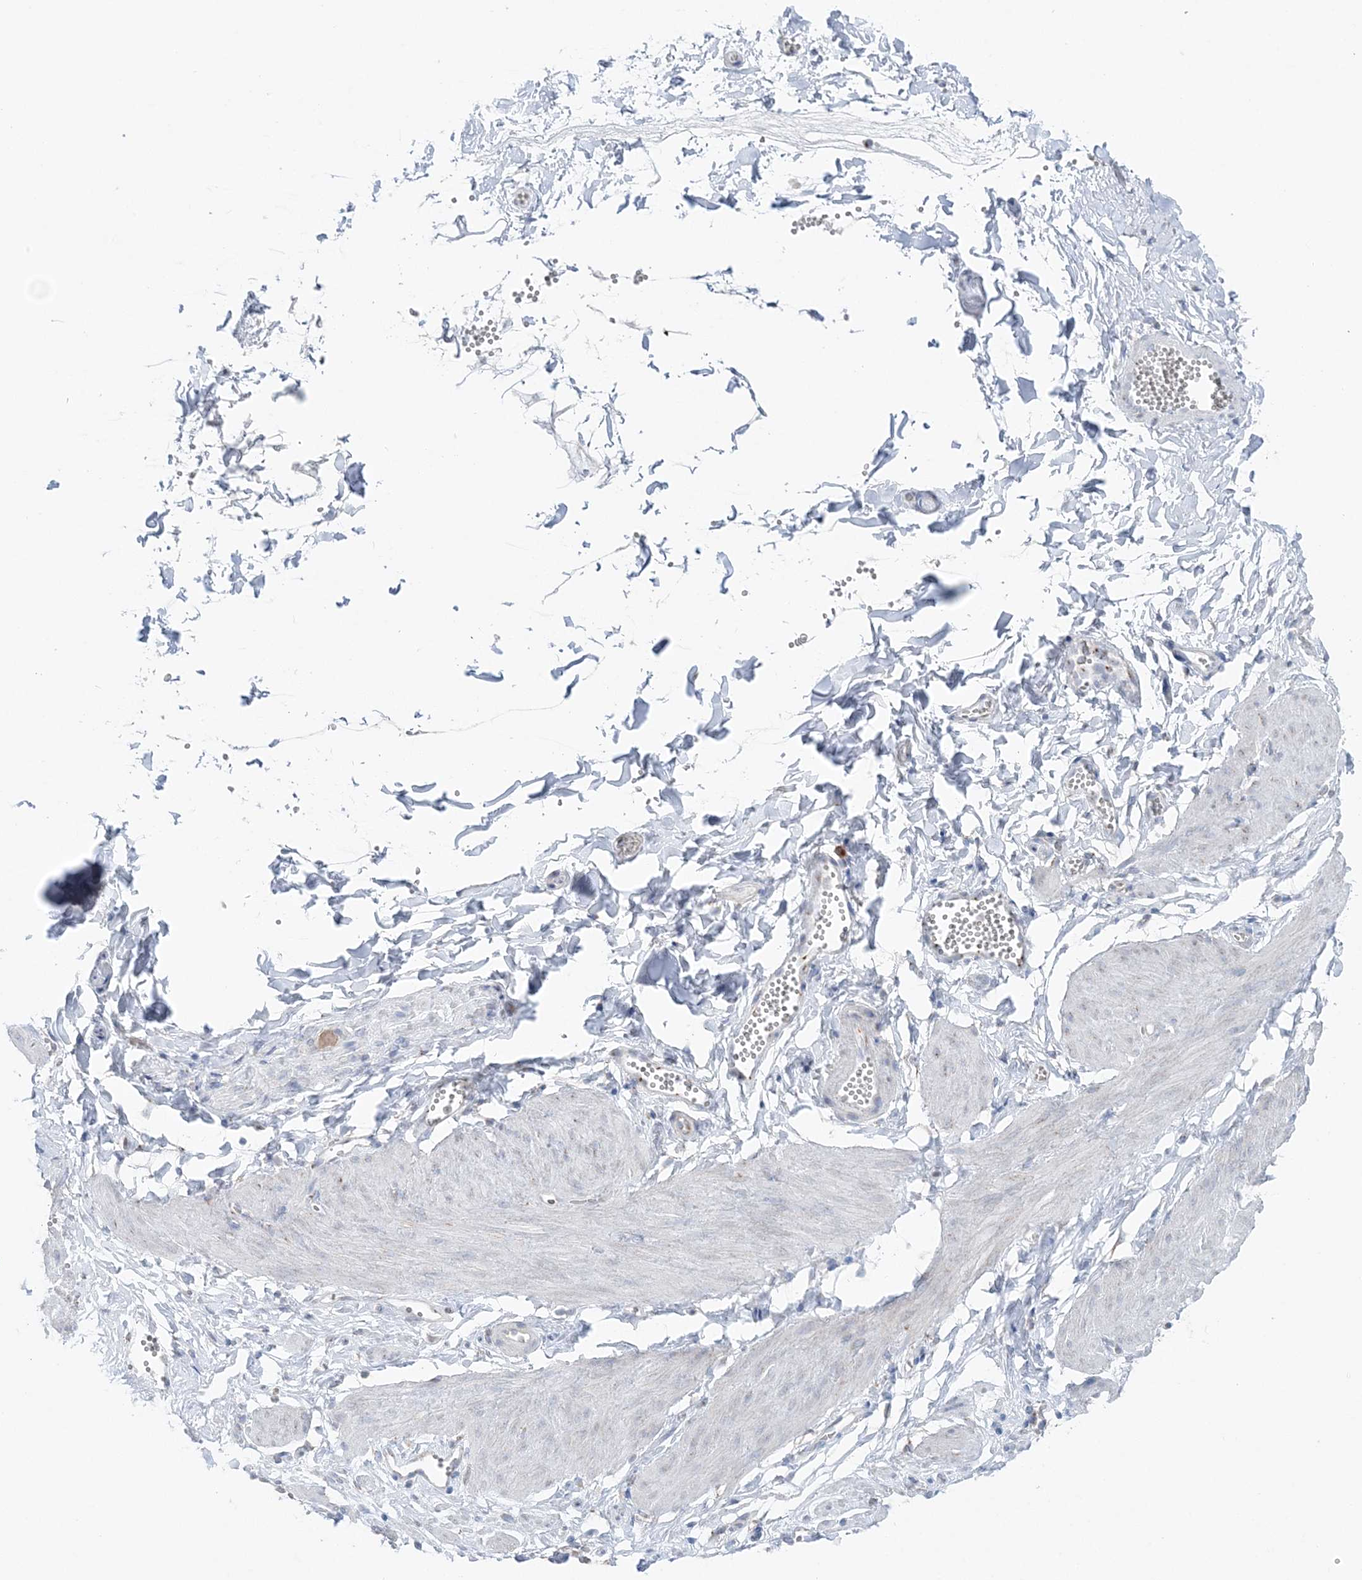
{"staining": {"intensity": "moderate", "quantity": "<25%", "location": "cytoplasmic/membranous"}, "tissue": "adipose tissue", "cell_type": "Adipocytes", "image_type": "normal", "snomed": [{"axis": "morphology", "description": "Normal tissue, NOS"}, {"axis": "topography", "description": "Gallbladder"}, {"axis": "topography", "description": "Peripheral nerve tissue"}], "caption": "Moderate cytoplasmic/membranous protein staining is present in approximately <25% of adipocytes in adipose tissue. (Stains: DAB in brown, nuclei in blue, Microscopy: brightfield microscopy at high magnification).", "gene": "TMED10", "patient": {"sex": "male", "age": 38}}